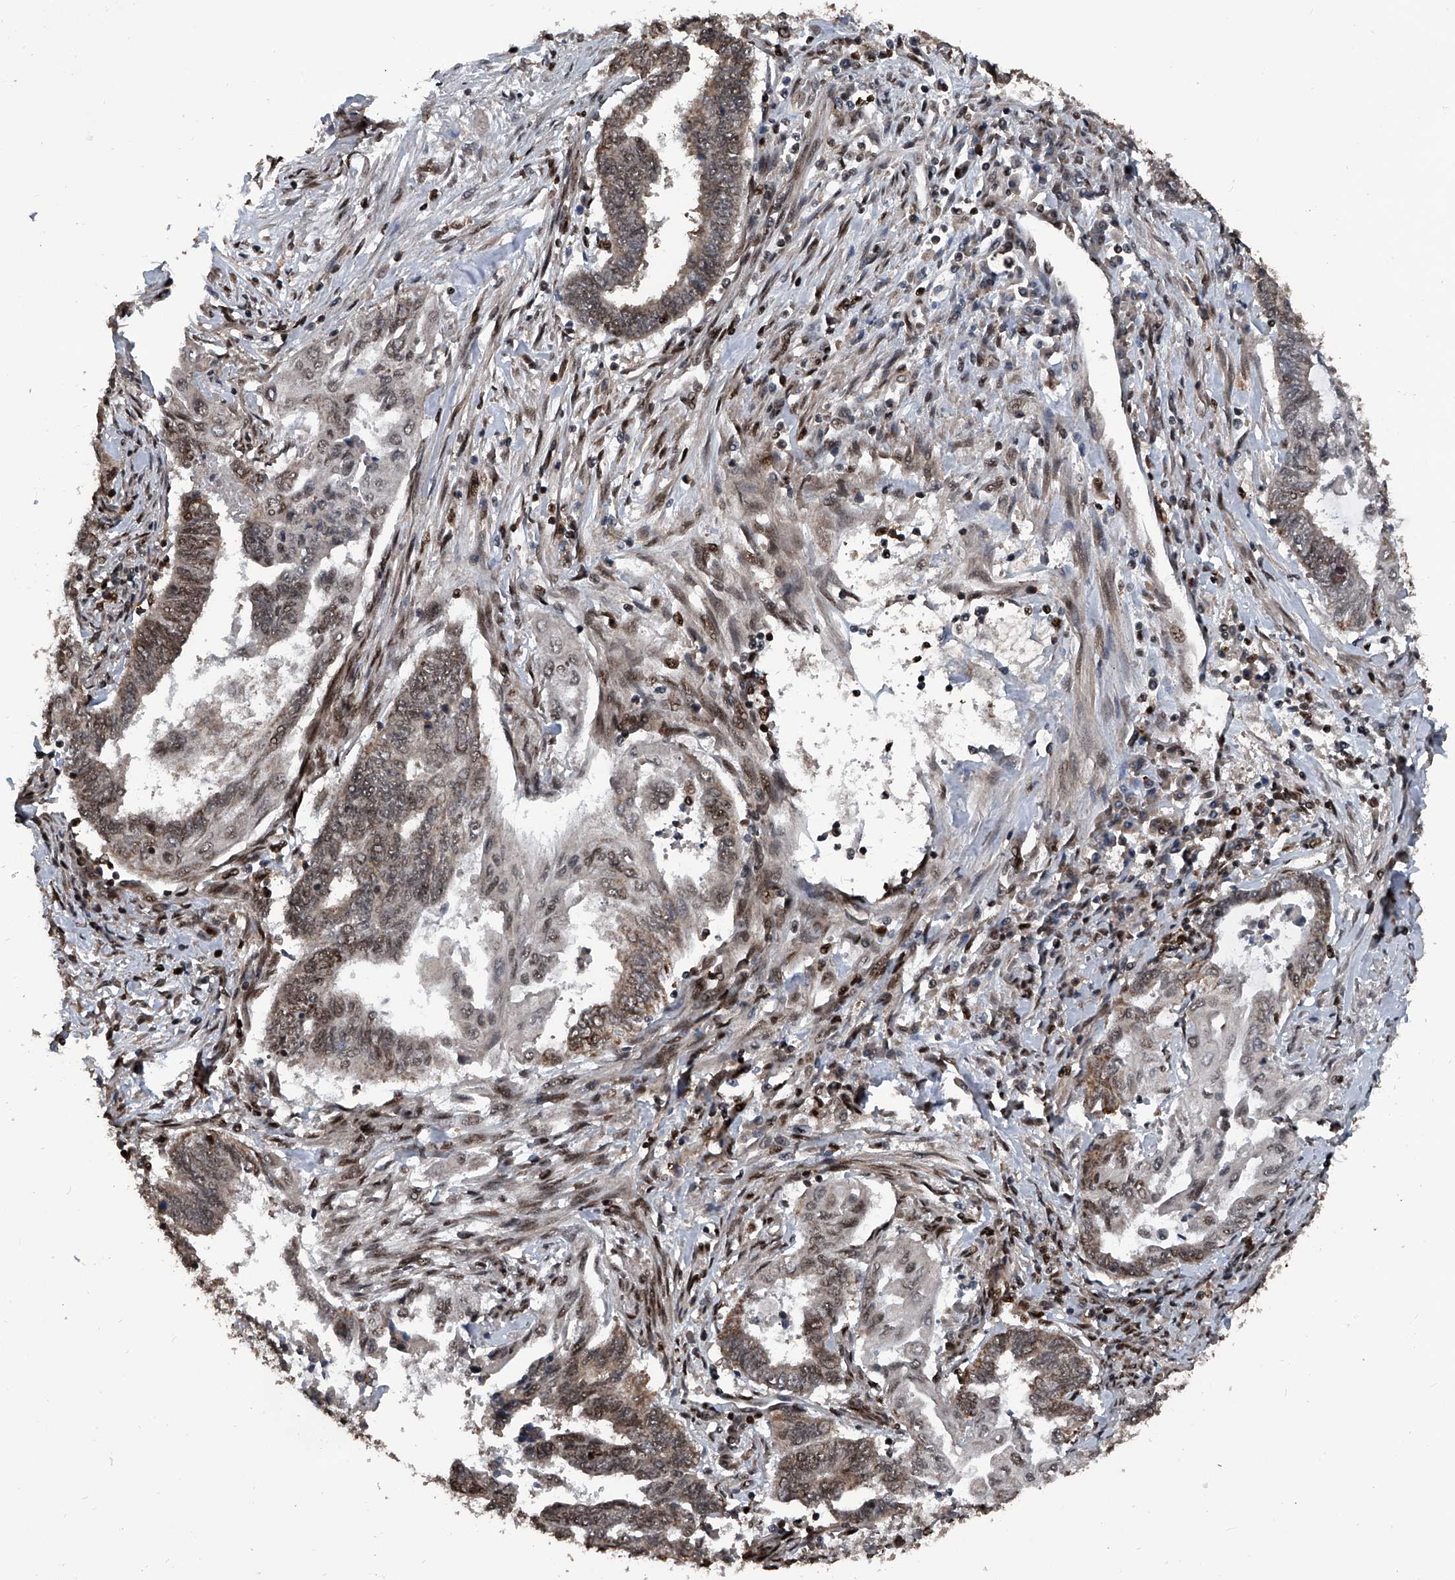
{"staining": {"intensity": "weak", "quantity": "25%-75%", "location": "nuclear"}, "tissue": "endometrial cancer", "cell_type": "Tumor cells", "image_type": "cancer", "snomed": [{"axis": "morphology", "description": "Adenocarcinoma, NOS"}, {"axis": "topography", "description": "Uterus"}, {"axis": "topography", "description": "Endometrium"}], "caption": "Endometrial cancer tissue demonstrates weak nuclear positivity in approximately 25%-75% of tumor cells, visualized by immunohistochemistry.", "gene": "FKBP5", "patient": {"sex": "female", "age": 70}}